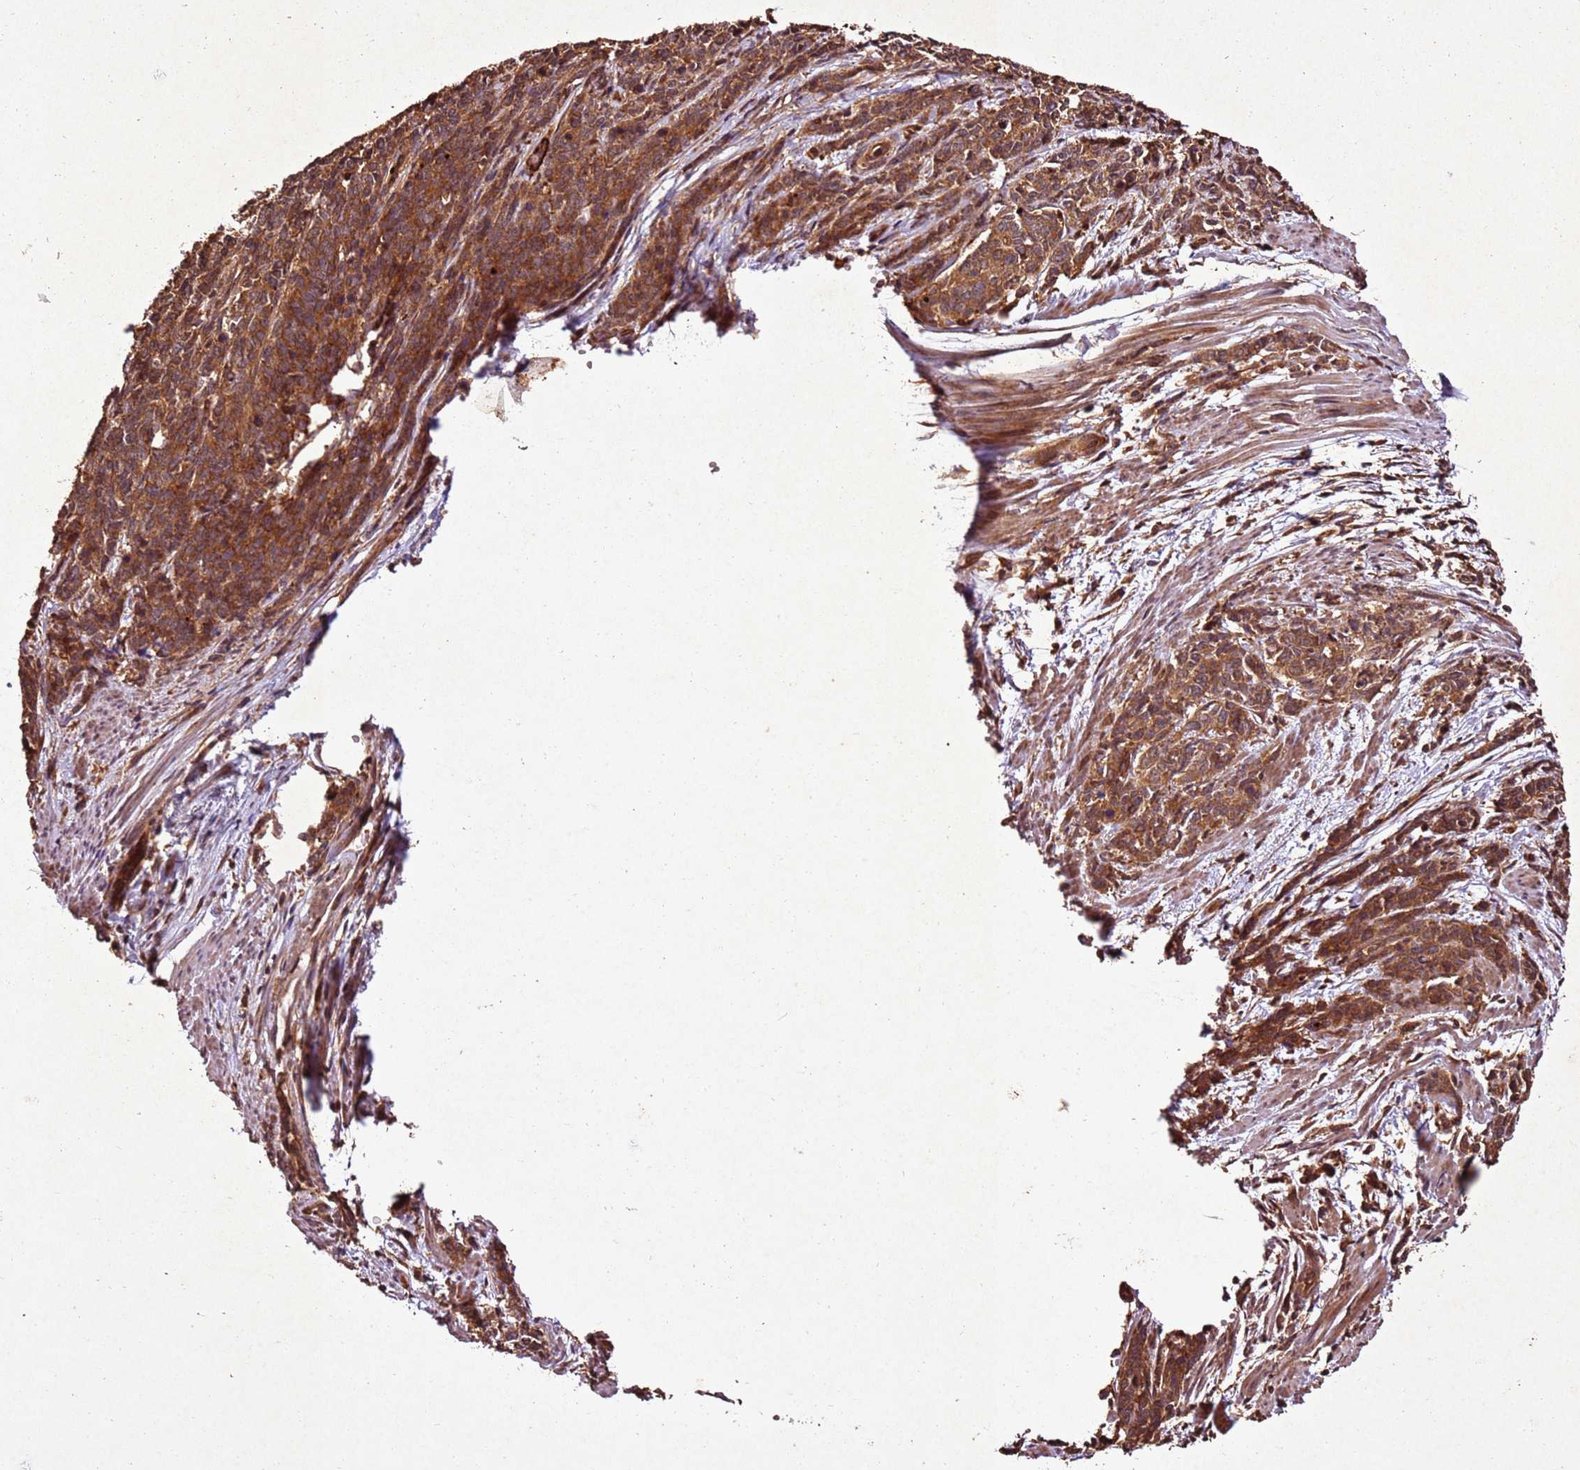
{"staining": {"intensity": "moderate", "quantity": ">75%", "location": "cytoplasmic/membranous"}, "tissue": "cervical cancer", "cell_type": "Tumor cells", "image_type": "cancer", "snomed": [{"axis": "morphology", "description": "Squamous cell carcinoma, NOS"}, {"axis": "topography", "description": "Cervix"}], "caption": "About >75% of tumor cells in human squamous cell carcinoma (cervical) reveal moderate cytoplasmic/membranous protein positivity as visualized by brown immunohistochemical staining.", "gene": "PTMA", "patient": {"sex": "female", "age": 60}}